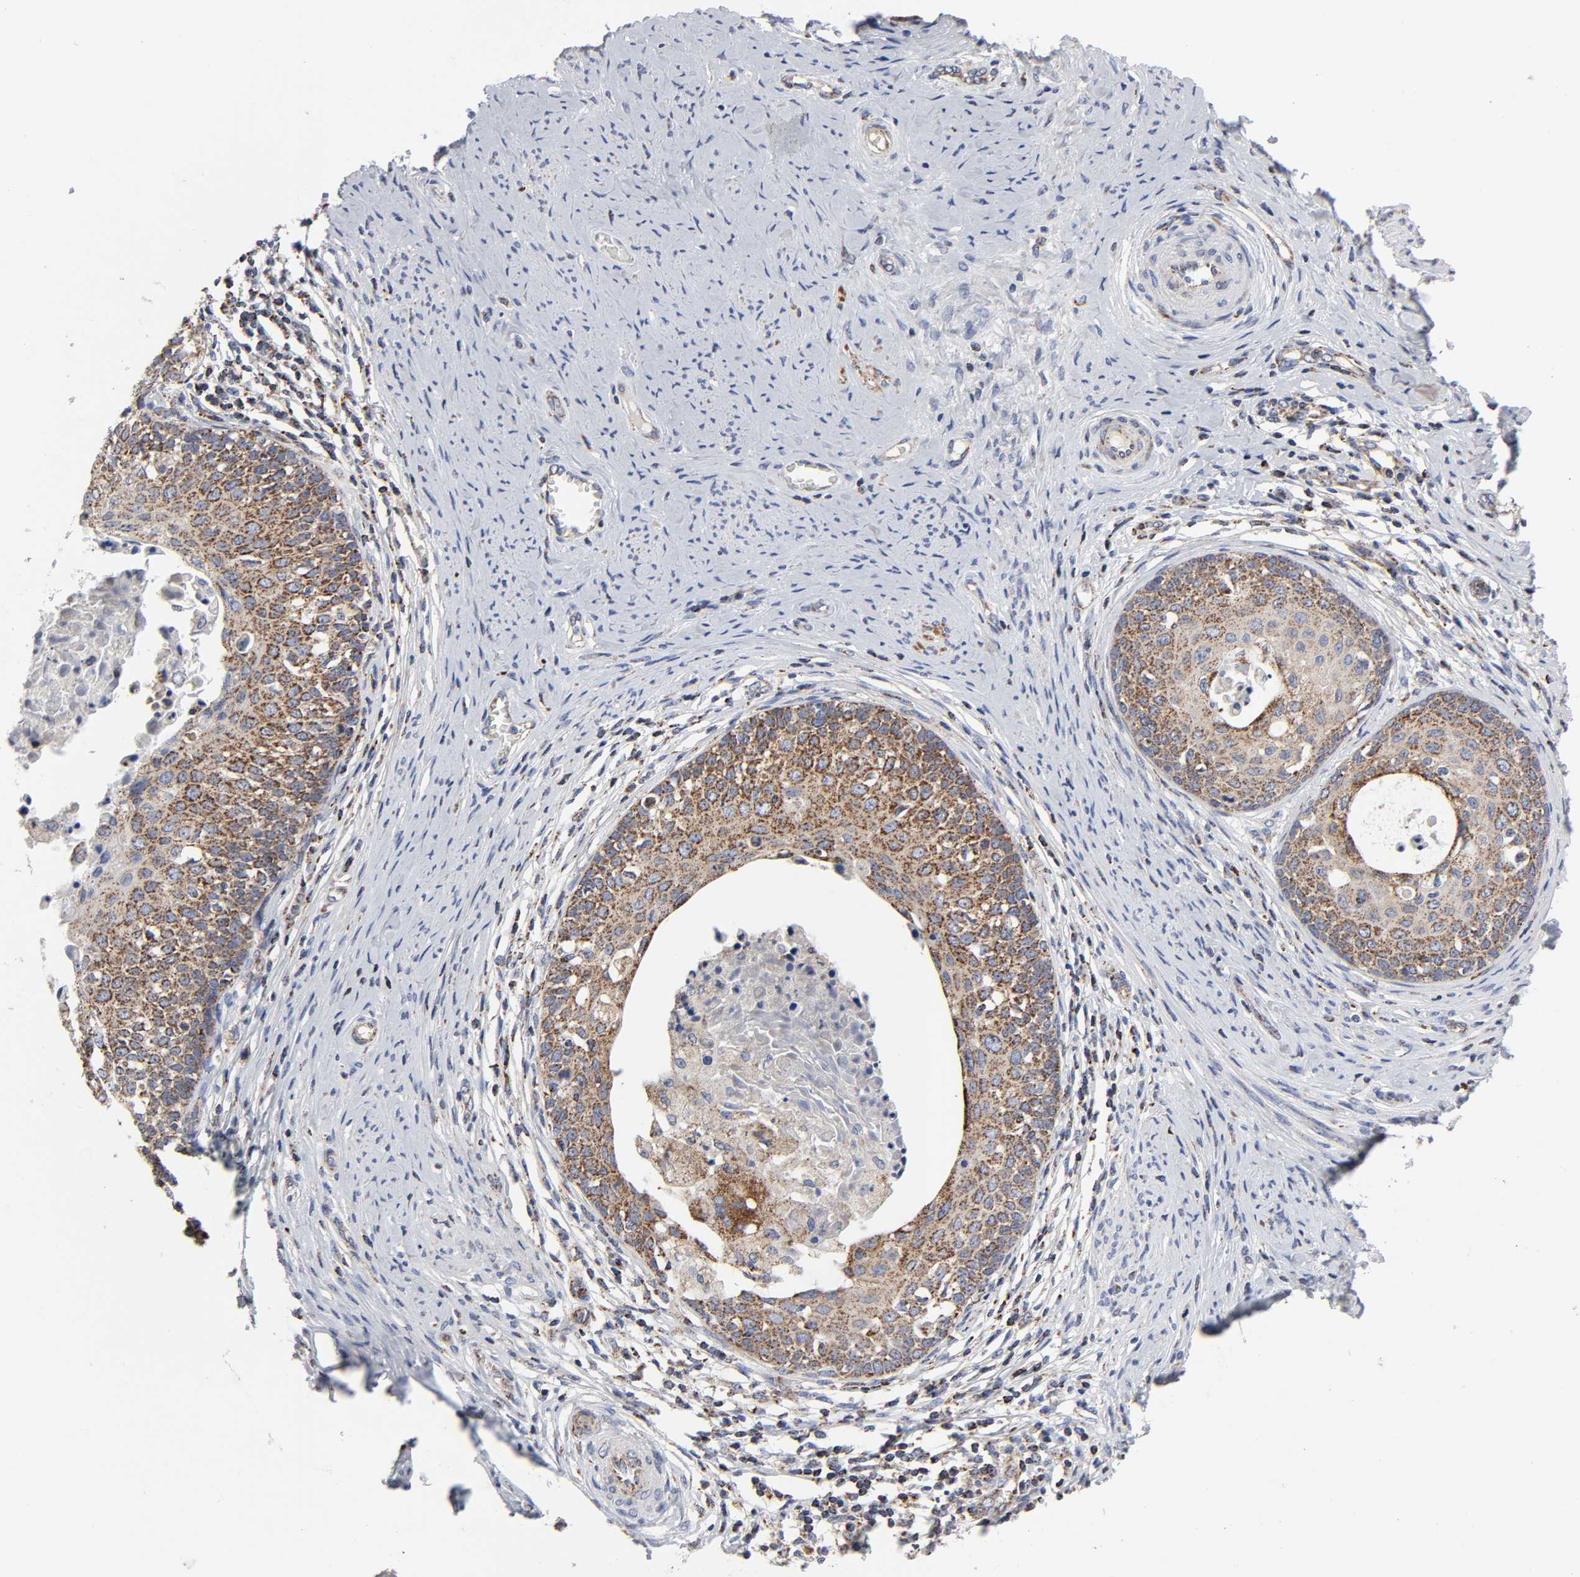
{"staining": {"intensity": "strong", "quantity": ">75%", "location": "cytoplasmic/membranous"}, "tissue": "cervical cancer", "cell_type": "Tumor cells", "image_type": "cancer", "snomed": [{"axis": "morphology", "description": "Squamous cell carcinoma, NOS"}, {"axis": "morphology", "description": "Adenocarcinoma, NOS"}, {"axis": "topography", "description": "Cervix"}], "caption": "DAB (3,3'-diaminobenzidine) immunohistochemical staining of human cervical squamous cell carcinoma shows strong cytoplasmic/membranous protein staining in approximately >75% of tumor cells.", "gene": "AOPEP", "patient": {"sex": "female", "age": 52}}